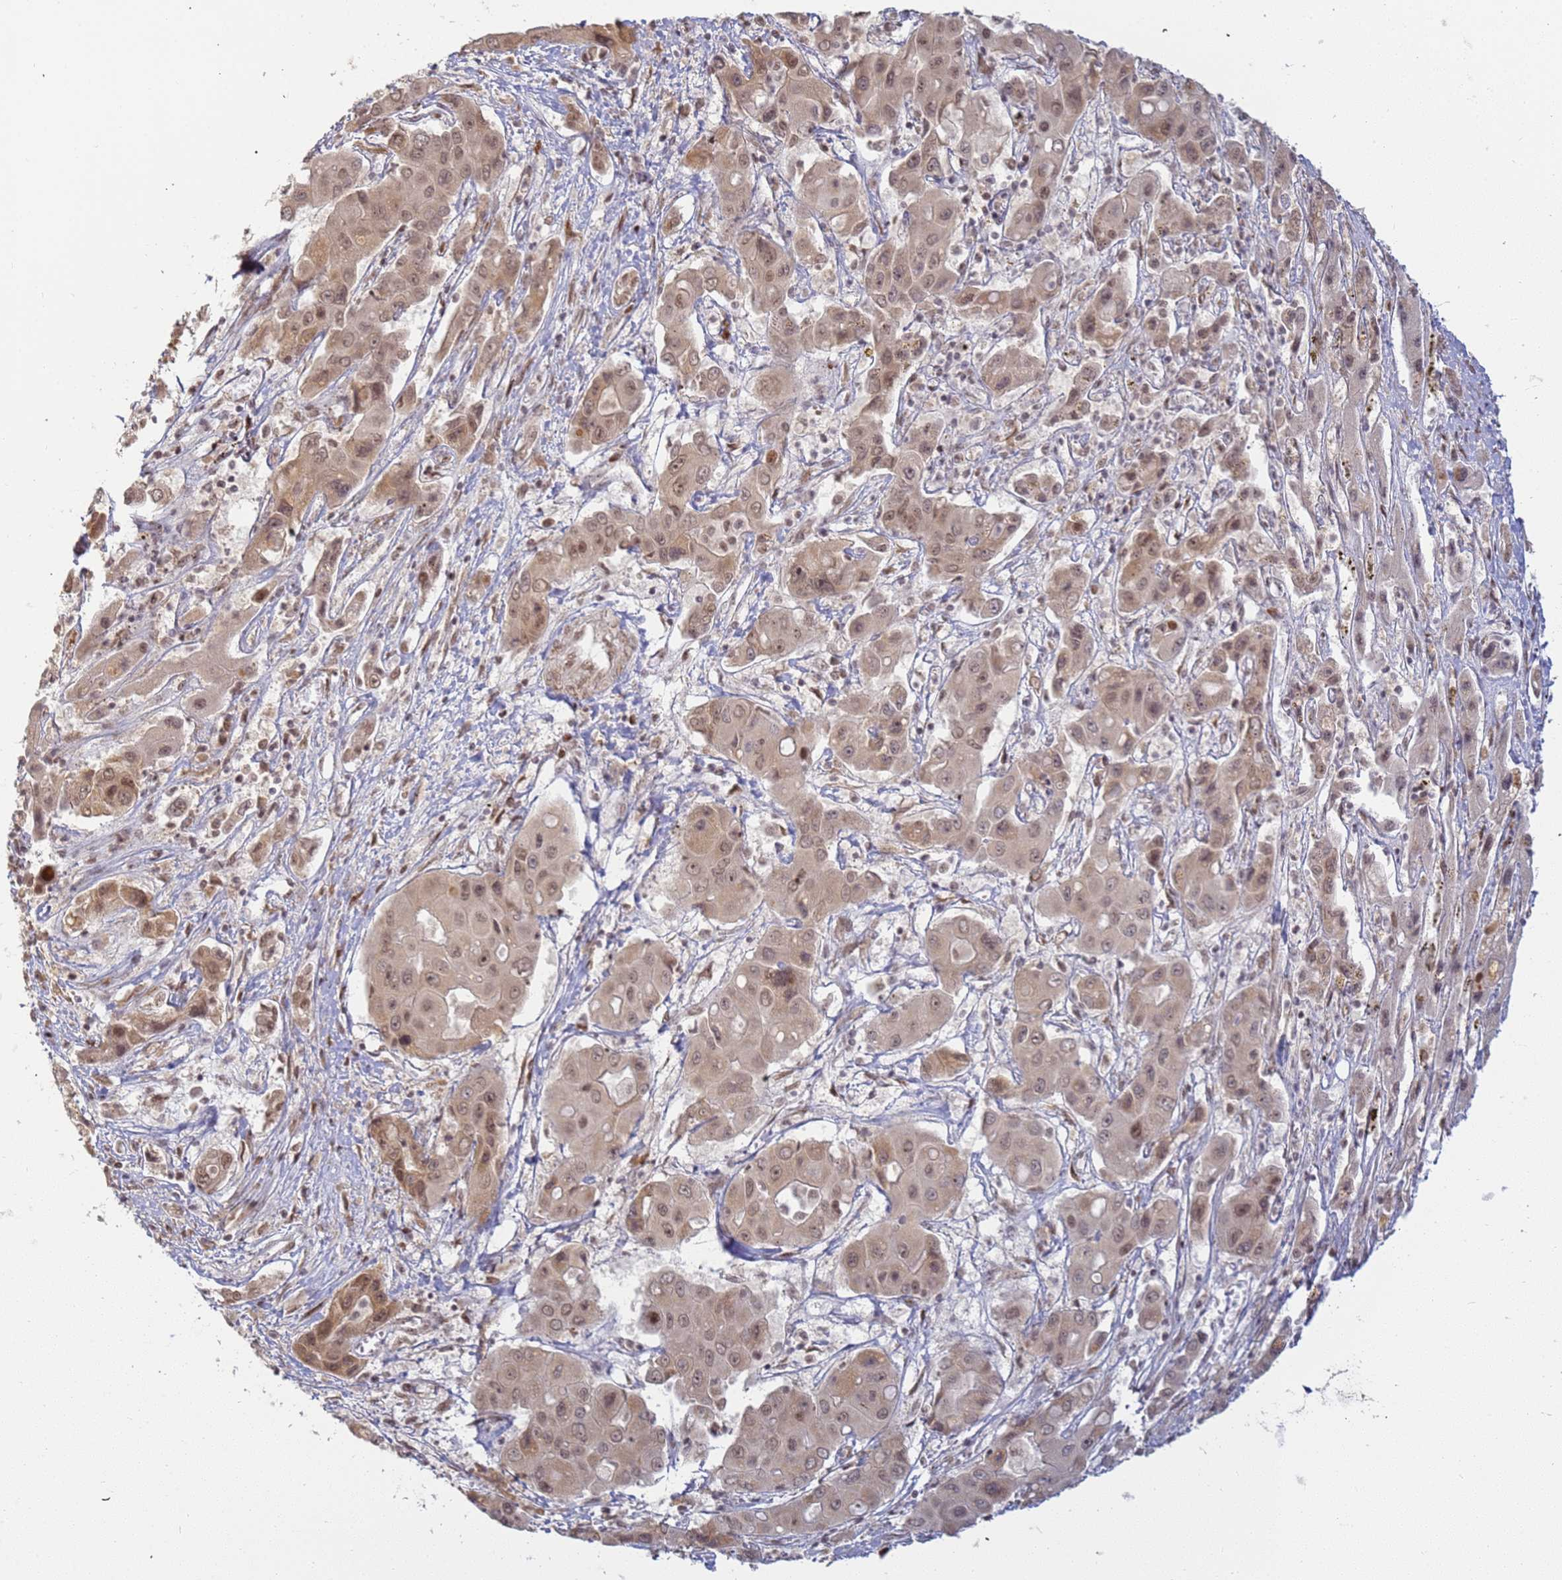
{"staining": {"intensity": "weak", "quantity": "25%-75%", "location": "nuclear"}, "tissue": "liver cancer", "cell_type": "Tumor cells", "image_type": "cancer", "snomed": [{"axis": "morphology", "description": "Cholangiocarcinoma"}, {"axis": "topography", "description": "Liver"}], "caption": "Immunohistochemical staining of liver cholangiocarcinoma exhibits low levels of weak nuclear staining in about 25%-75% of tumor cells. The protein is stained brown, and the nuclei are stained in blue (DAB IHC with brightfield microscopy, high magnification).", "gene": "ABCA2", "patient": {"sex": "male", "age": 67}}